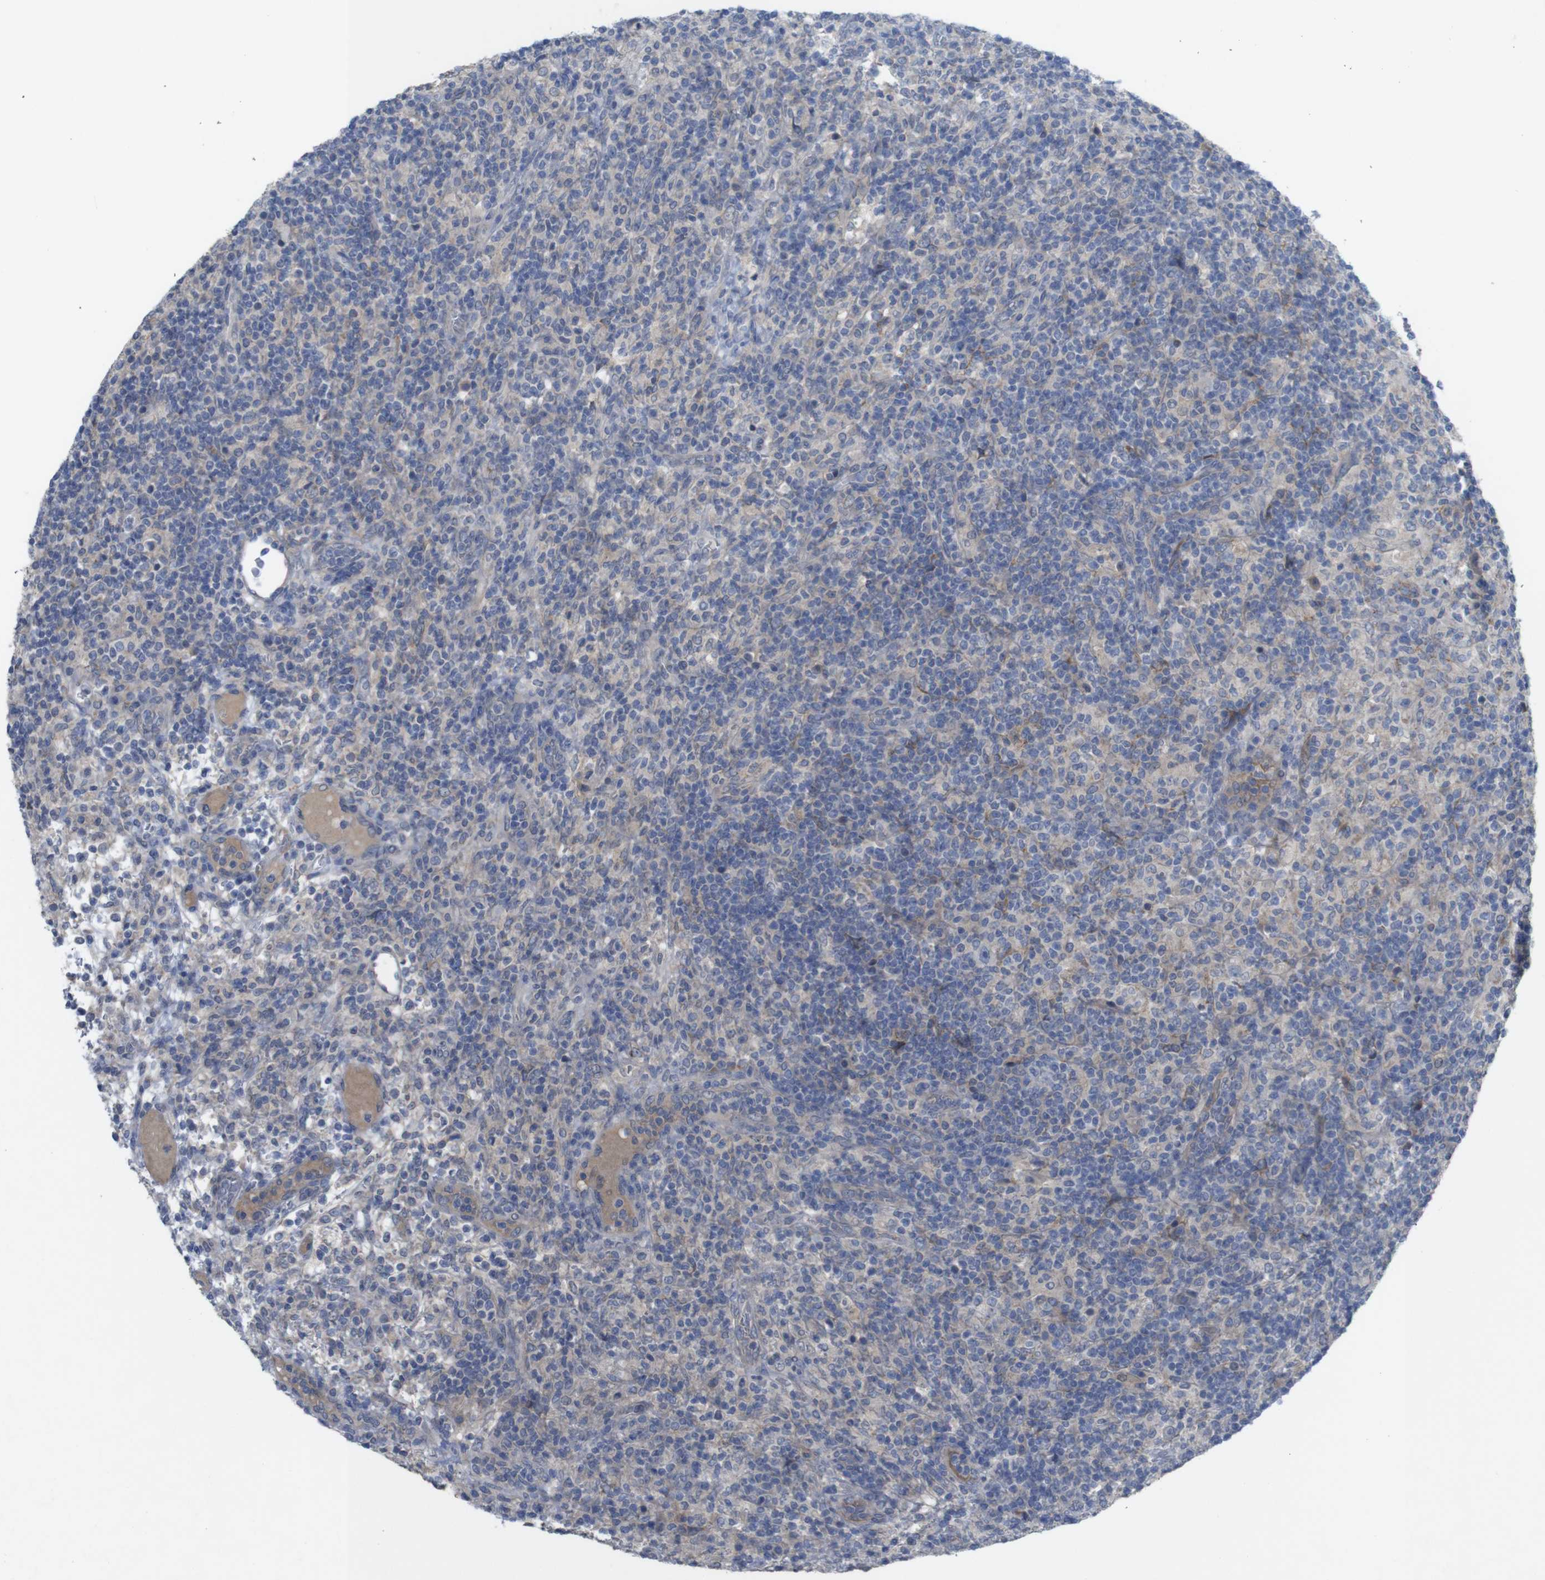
{"staining": {"intensity": "weak", "quantity": "<25%", "location": "cytoplasmic/membranous"}, "tissue": "lymphoma", "cell_type": "Tumor cells", "image_type": "cancer", "snomed": [{"axis": "morphology", "description": "Hodgkin's disease, NOS"}, {"axis": "topography", "description": "Lymph node"}], "caption": "Immunohistochemistry image of Hodgkin's disease stained for a protein (brown), which reveals no positivity in tumor cells. (DAB (3,3'-diaminobenzidine) immunohistochemistry (IHC) with hematoxylin counter stain).", "gene": "BCAR3", "patient": {"sex": "male", "age": 70}}